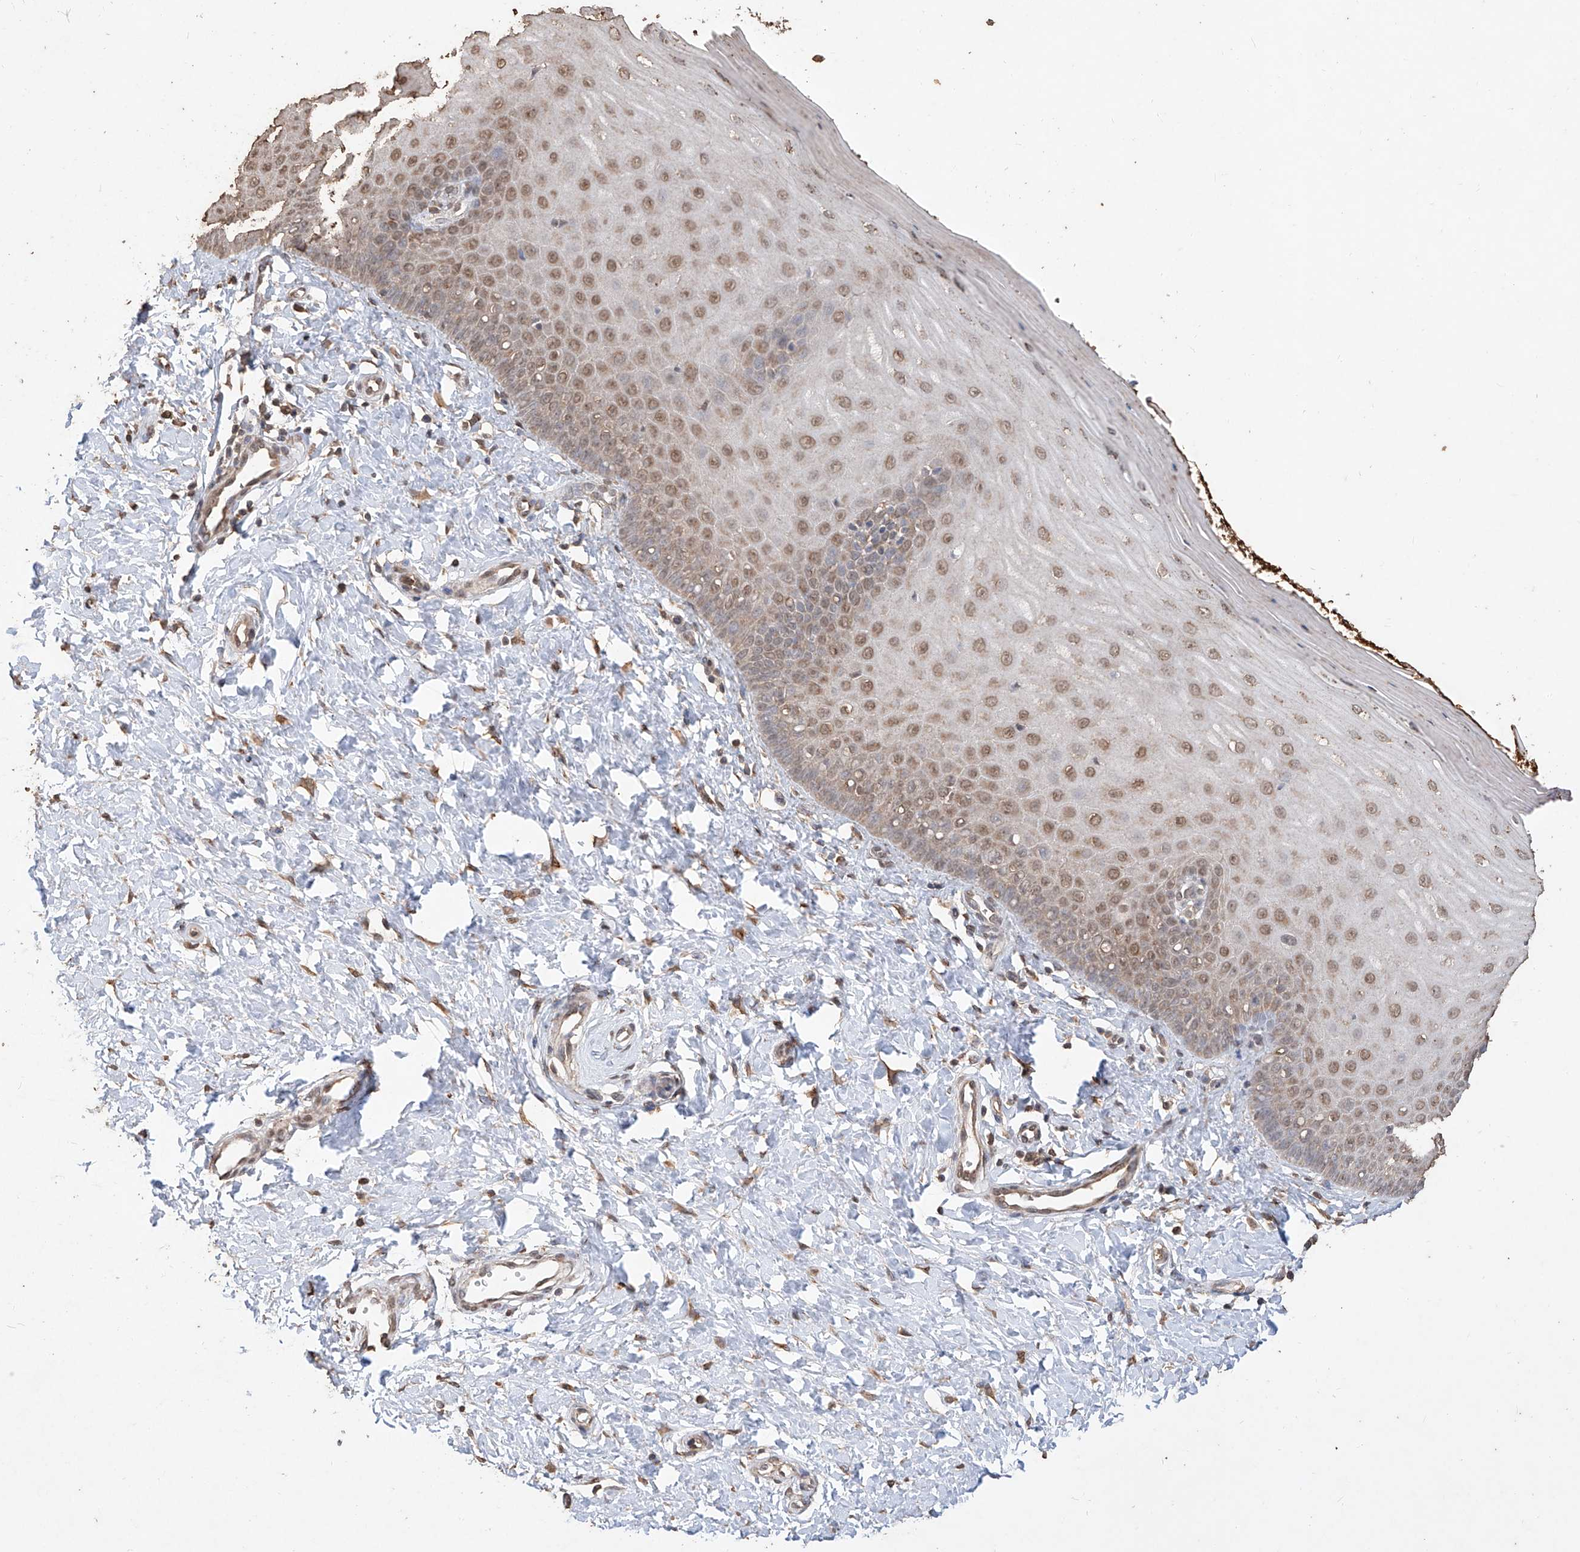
{"staining": {"intensity": "moderate", "quantity": "25%-75%", "location": "cytoplasmic/membranous,nuclear"}, "tissue": "cervix", "cell_type": "Glandular cells", "image_type": "normal", "snomed": [{"axis": "morphology", "description": "Normal tissue, NOS"}, {"axis": "topography", "description": "Cervix"}], "caption": "Benign cervix shows moderate cytoplasmic/membranous,nuclear positivity in about 25%-75% of glandular cells (DAB = brown stain, brightfield microscopy at high magnification)..", "gene": "ELOVL1", "patient": {"sex": "female", "age": 55}}